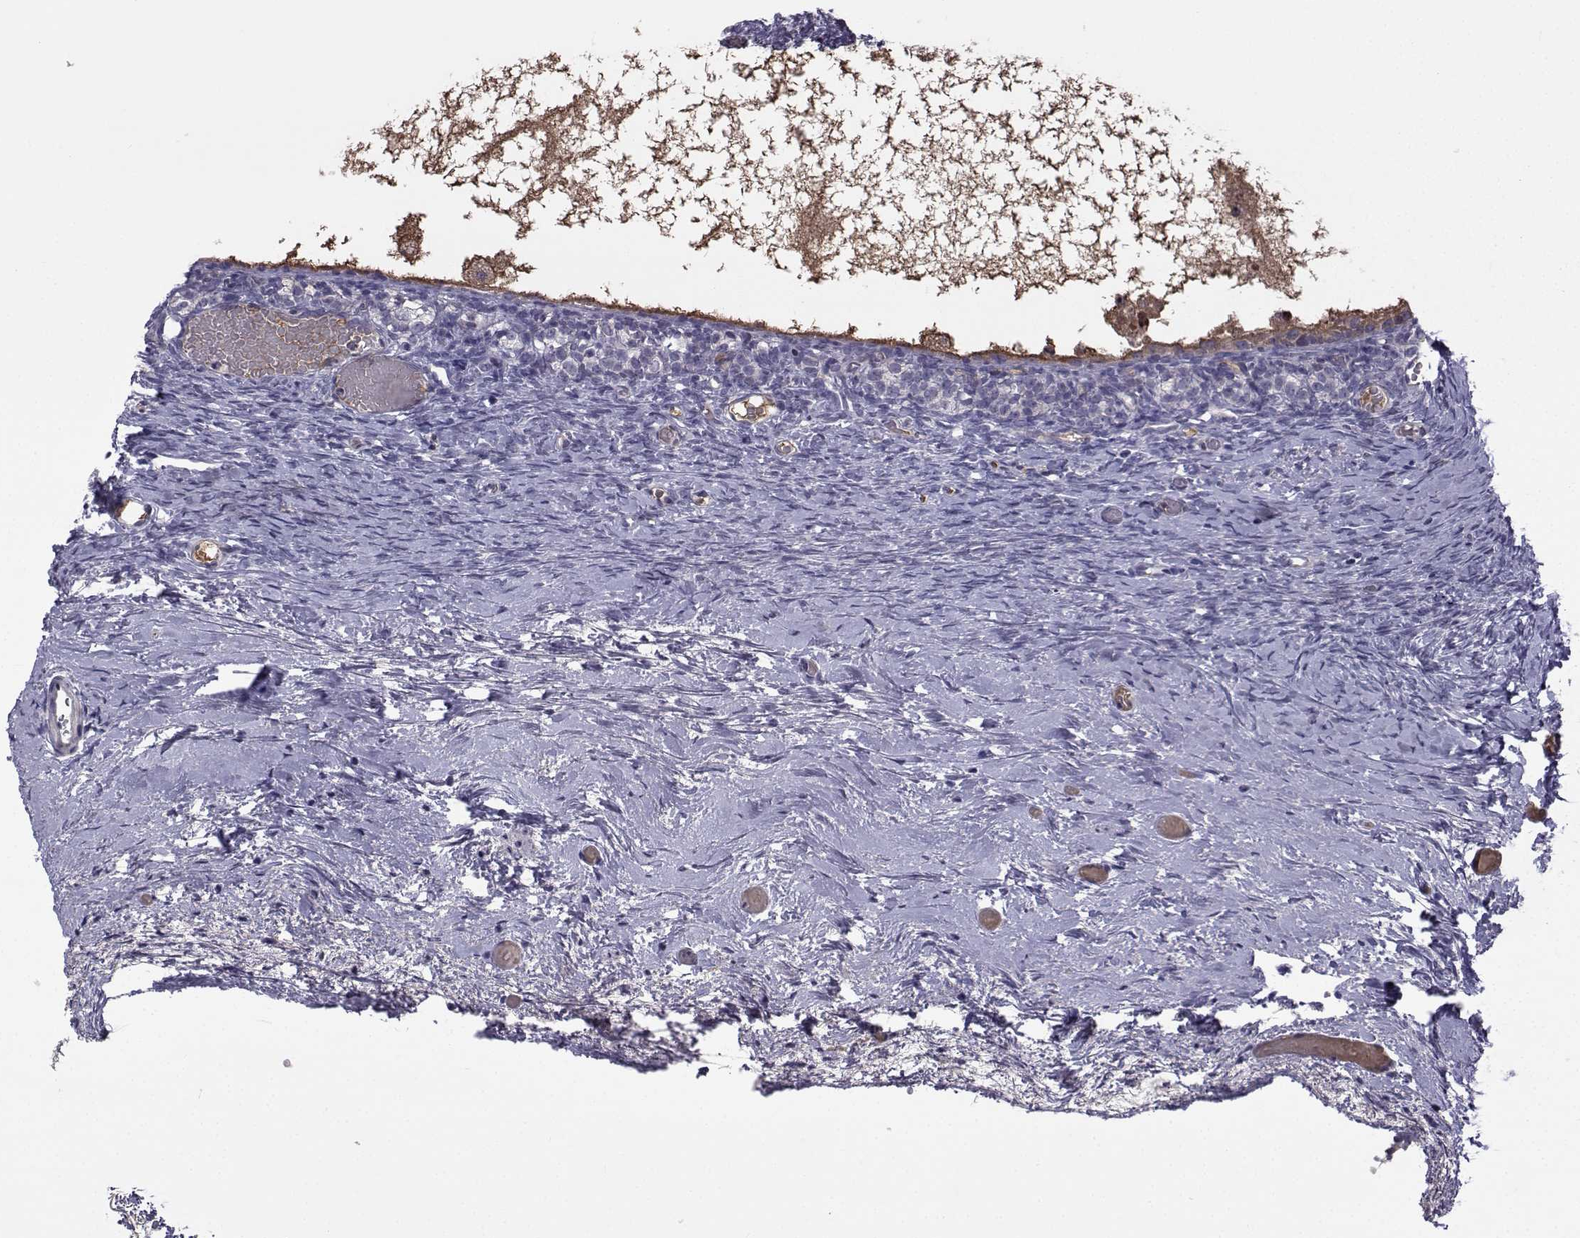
{"staining": {"intensity": "negative", "quantity": "none", "location": "none"}, "tissue": "ovary", "cell_type": "Follicle cells", "image_type": "normal", "snomed": [{"axis": "morphology", "description": "Normal tissue, NOS"}, {"axis": "topography", "description": "Ovary"}], "caption": "Immunohistochemical staining of normal human ovary shows no significant positivity in follicle cells.", "gene": "TNFRSF11B", "patient": {"sex": "female", "age": 39}}